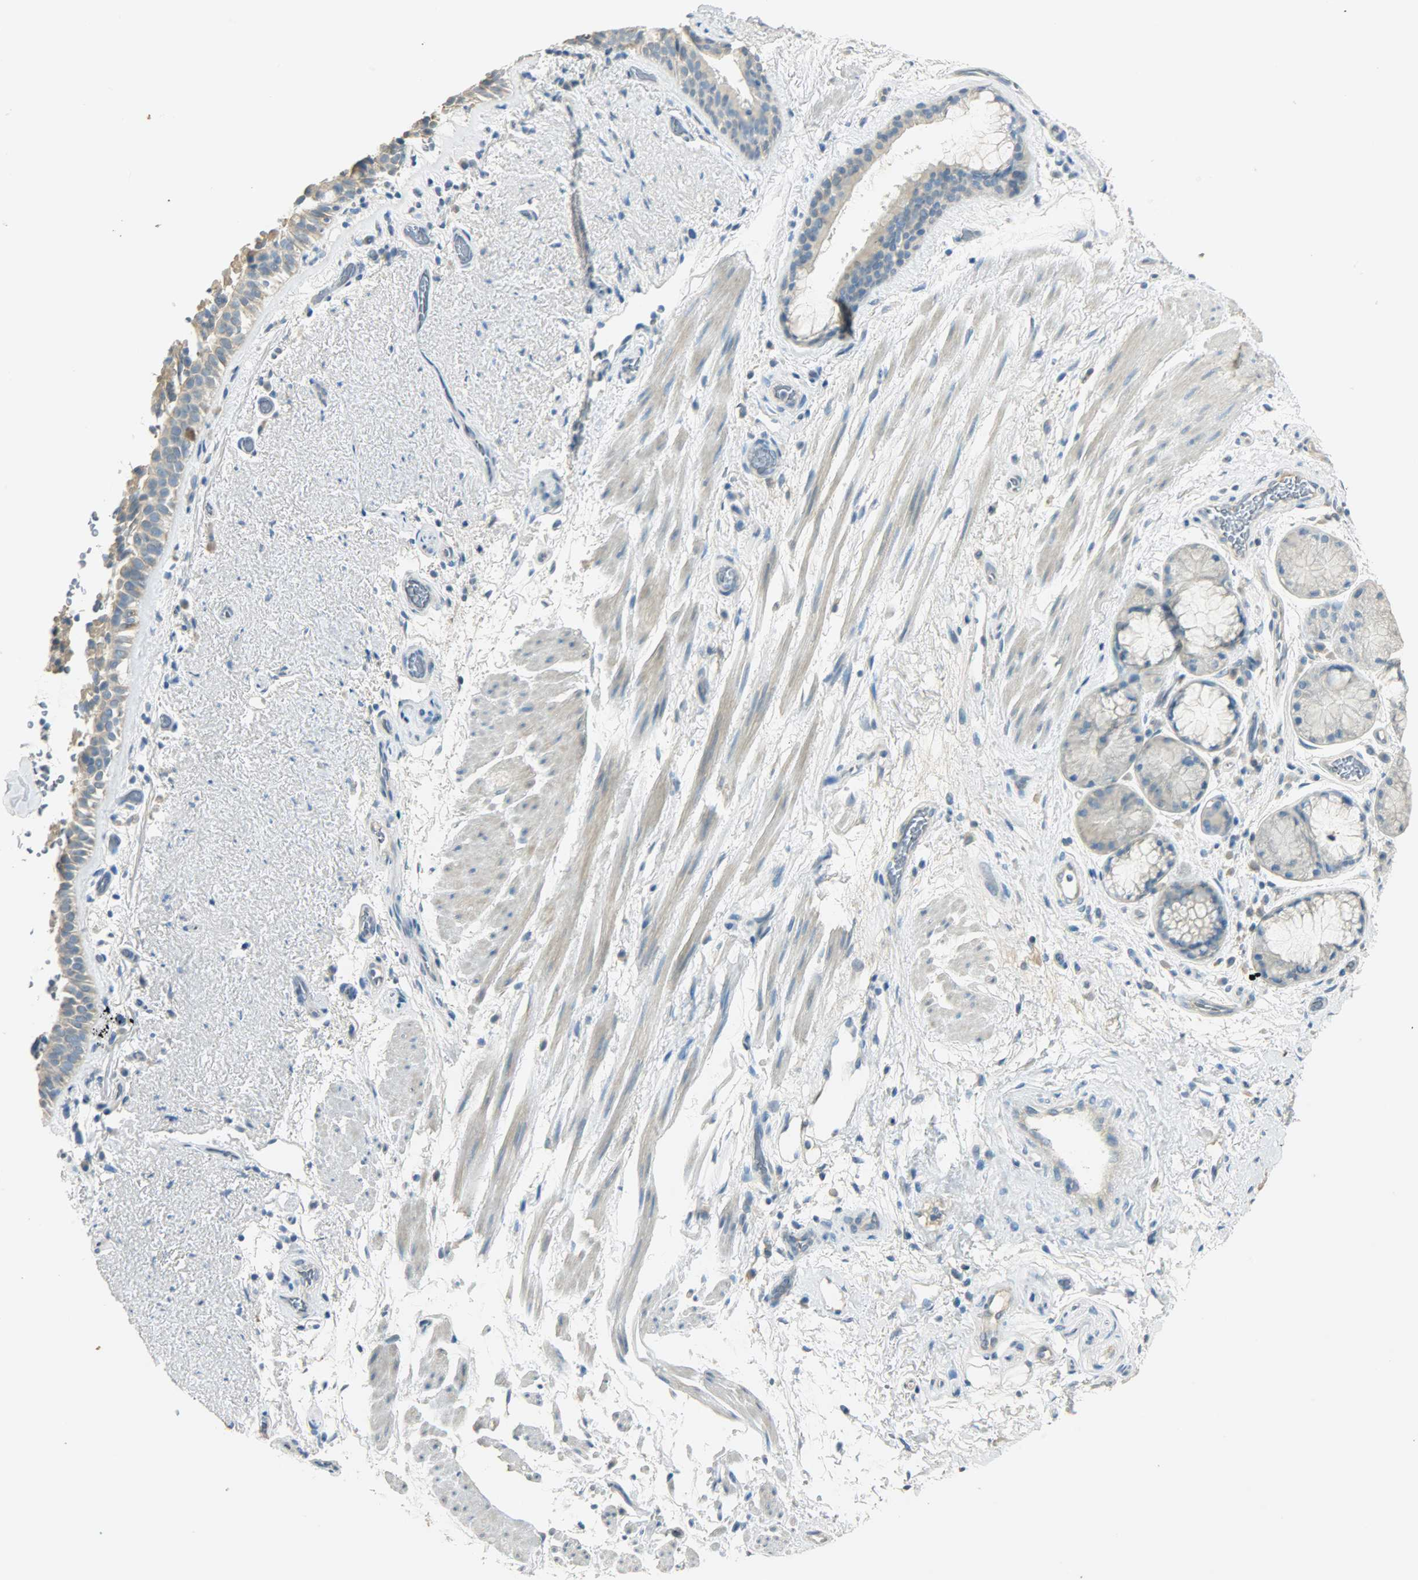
{"staining": {"intensity": "moderate", "quantity": ">75%", "location": "cytoplasmic/membranous"}, "tissue": "bronchus", "cell_type": "Respiratory epithelial cells", "image_type": "normal", "snomed": [{"axis": "morphology", "description": "Normal tissue, NOS"}, {"axis": "topography", "description": "Bronchus"}], "caption": "Immunohistochemistry (IHC) of unremarkable human bronchus shows medium levels of moderate cytoplasmic/membranous staining in about >75% of respiratory epithelial cells.", "gene": "TPX2", "patient": {"sex": "female", "age": 54}}